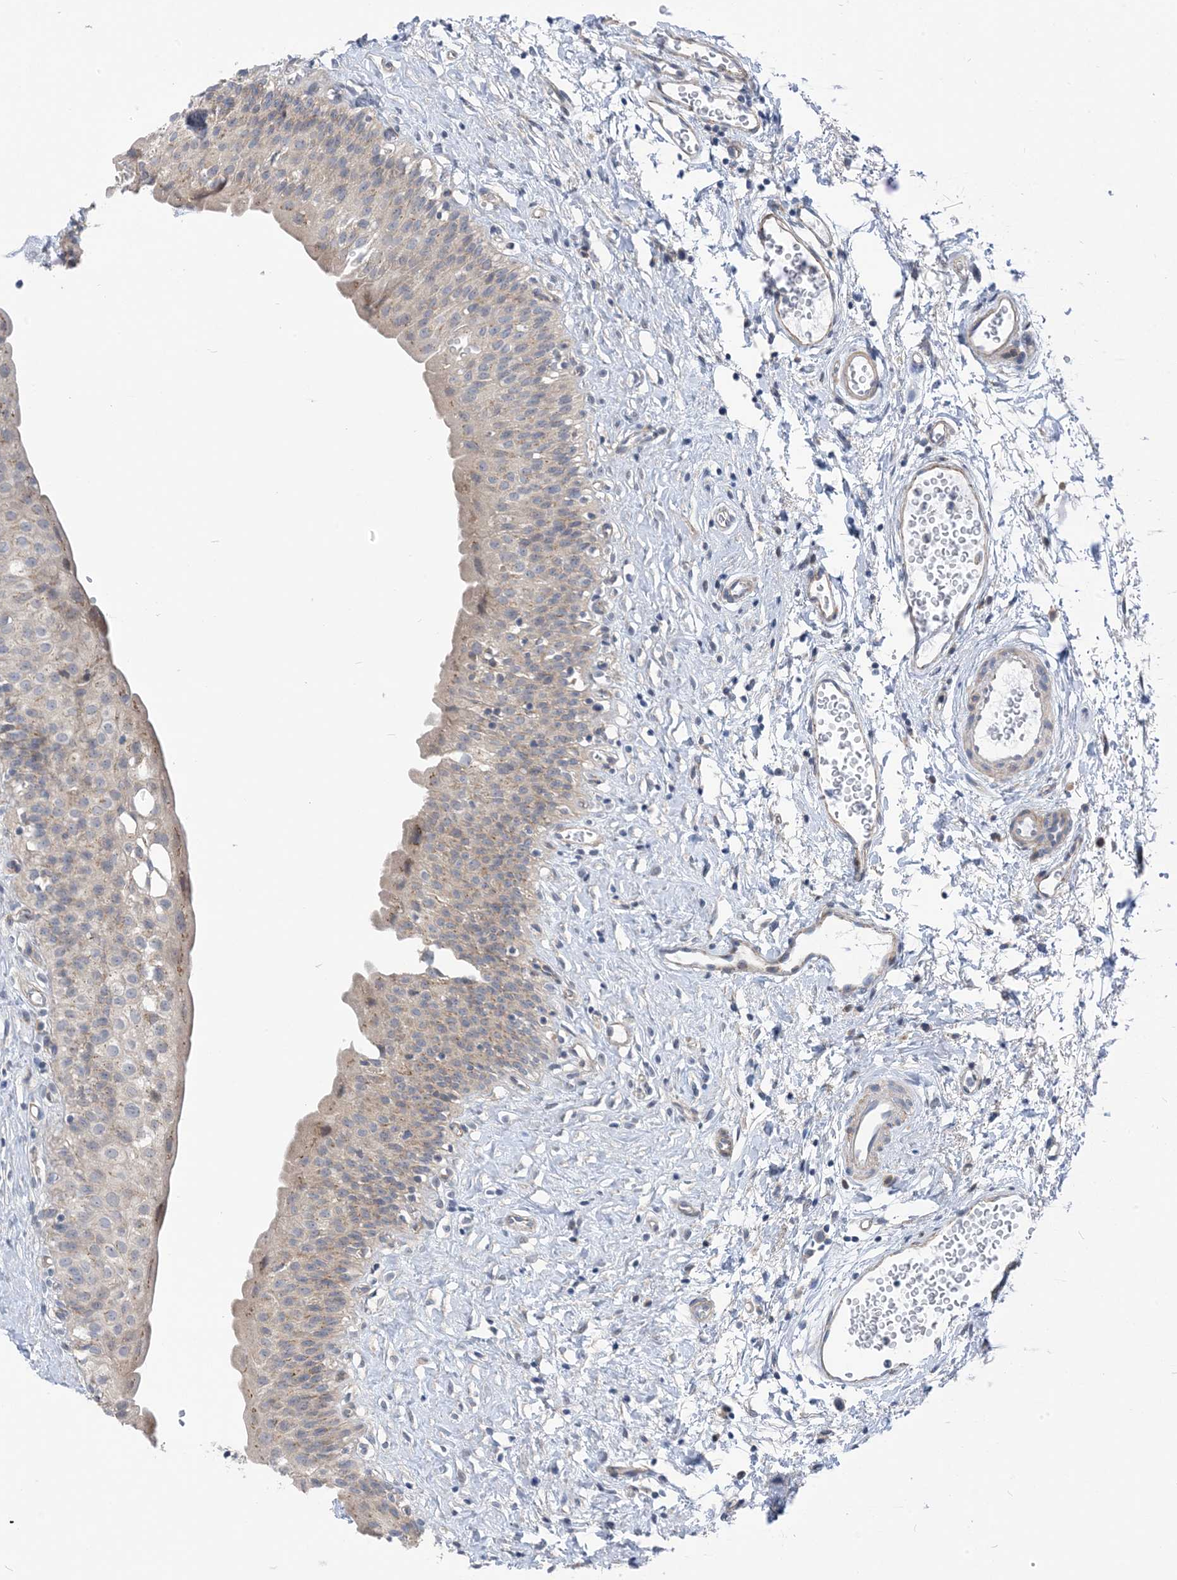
{"staining": {"intensity": "weak", "quantity": "<25%", "location": "cytoplasmic/membranous"}, "tissue": "urinary bladder", "cell_type": "Urothelial cells", "image_type": "normal", "snomed": [{"axis": "morphology", "description": "Normal tissue, NOS"}, {"axis": "topography", "description": "Urinary bladder"}], "caption": "Image shows no protein expression in urothelial cells of normal urinary bladder.", "gene": "PLEKHA3", "patient": {"sex": "male", "age": 51}}